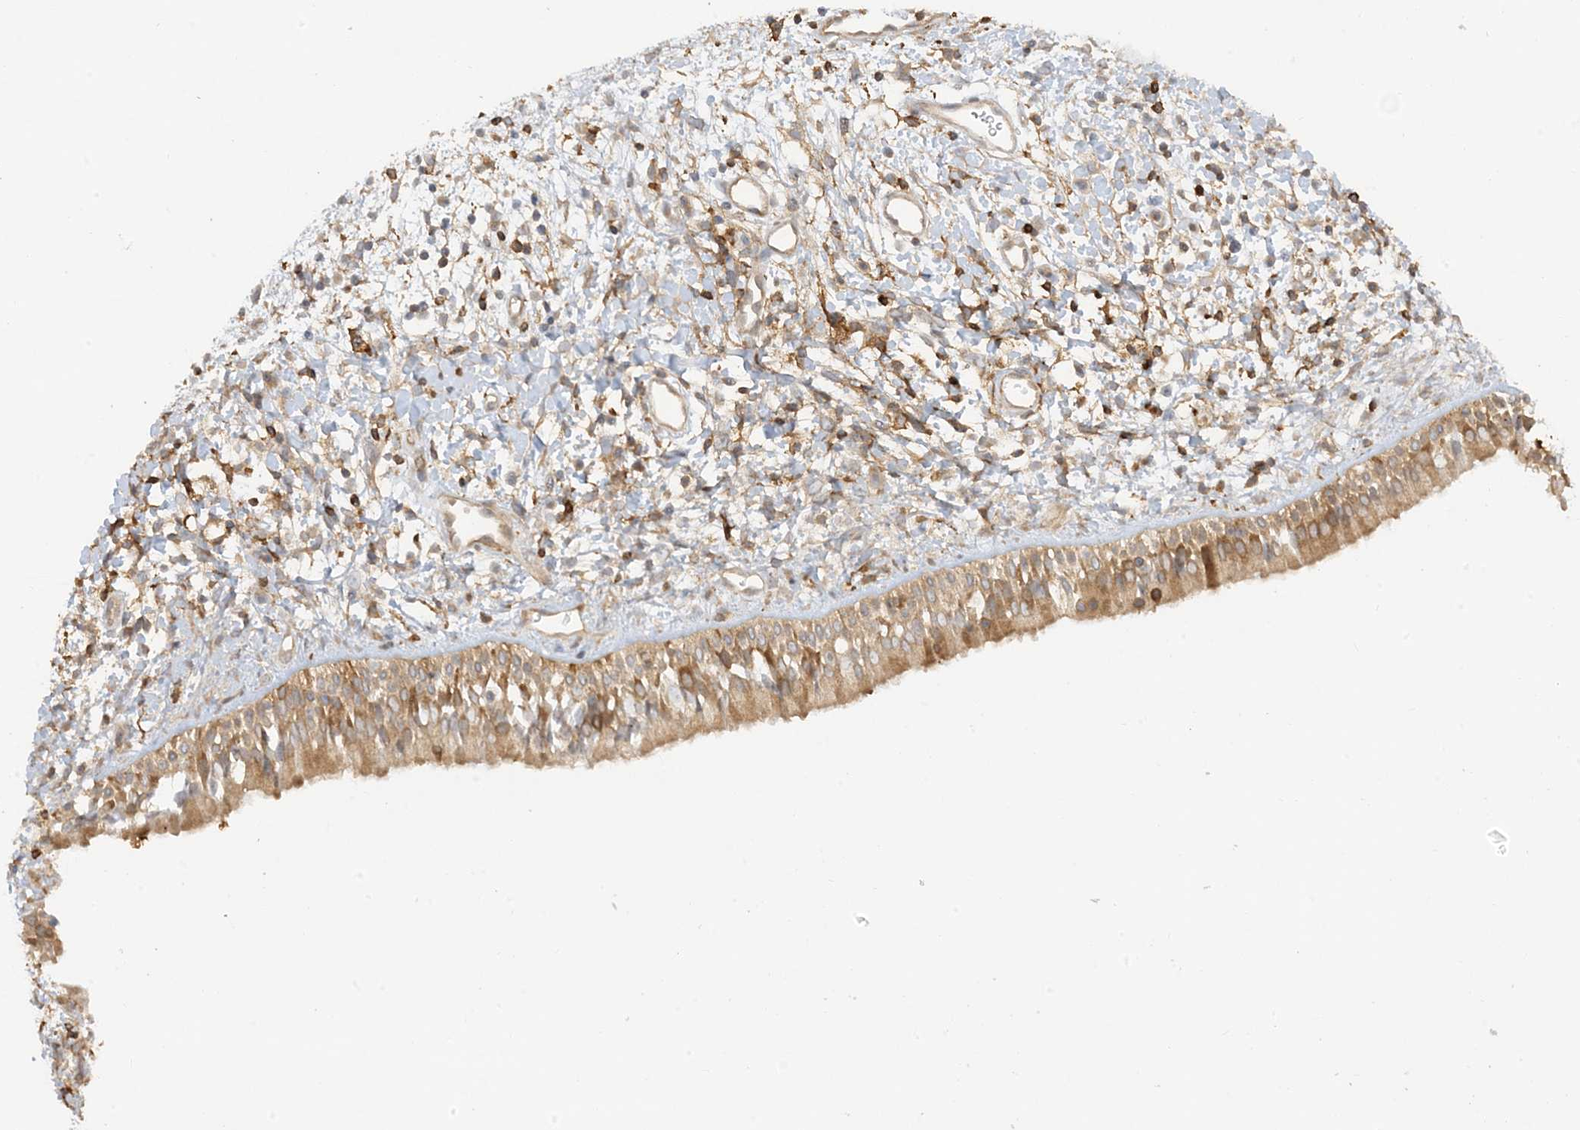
{"staining": {"intensity": "moderate", "quantity": ">75%", "location": "cytoplasmic/membranous"}, "tissue": "nasopharynx", "cell_type": "Respiratory epithelial cells", "image_type": "normal", "snomed": [{"axis": "morphology", "description": "Normal tissue, NOS"}, {"axis": "topography", "description": "Nasopharynx"}], "caption": "Benign nasopharynx reveals moderate cytoplasmic/membranous positivity in about >75% of respiratory epithelial cells, visualized by immunohistochemistry. Nuclei are stained in blue.", "gene": "PHACTR2", "patient": {"sex": "male", "age": 22}}